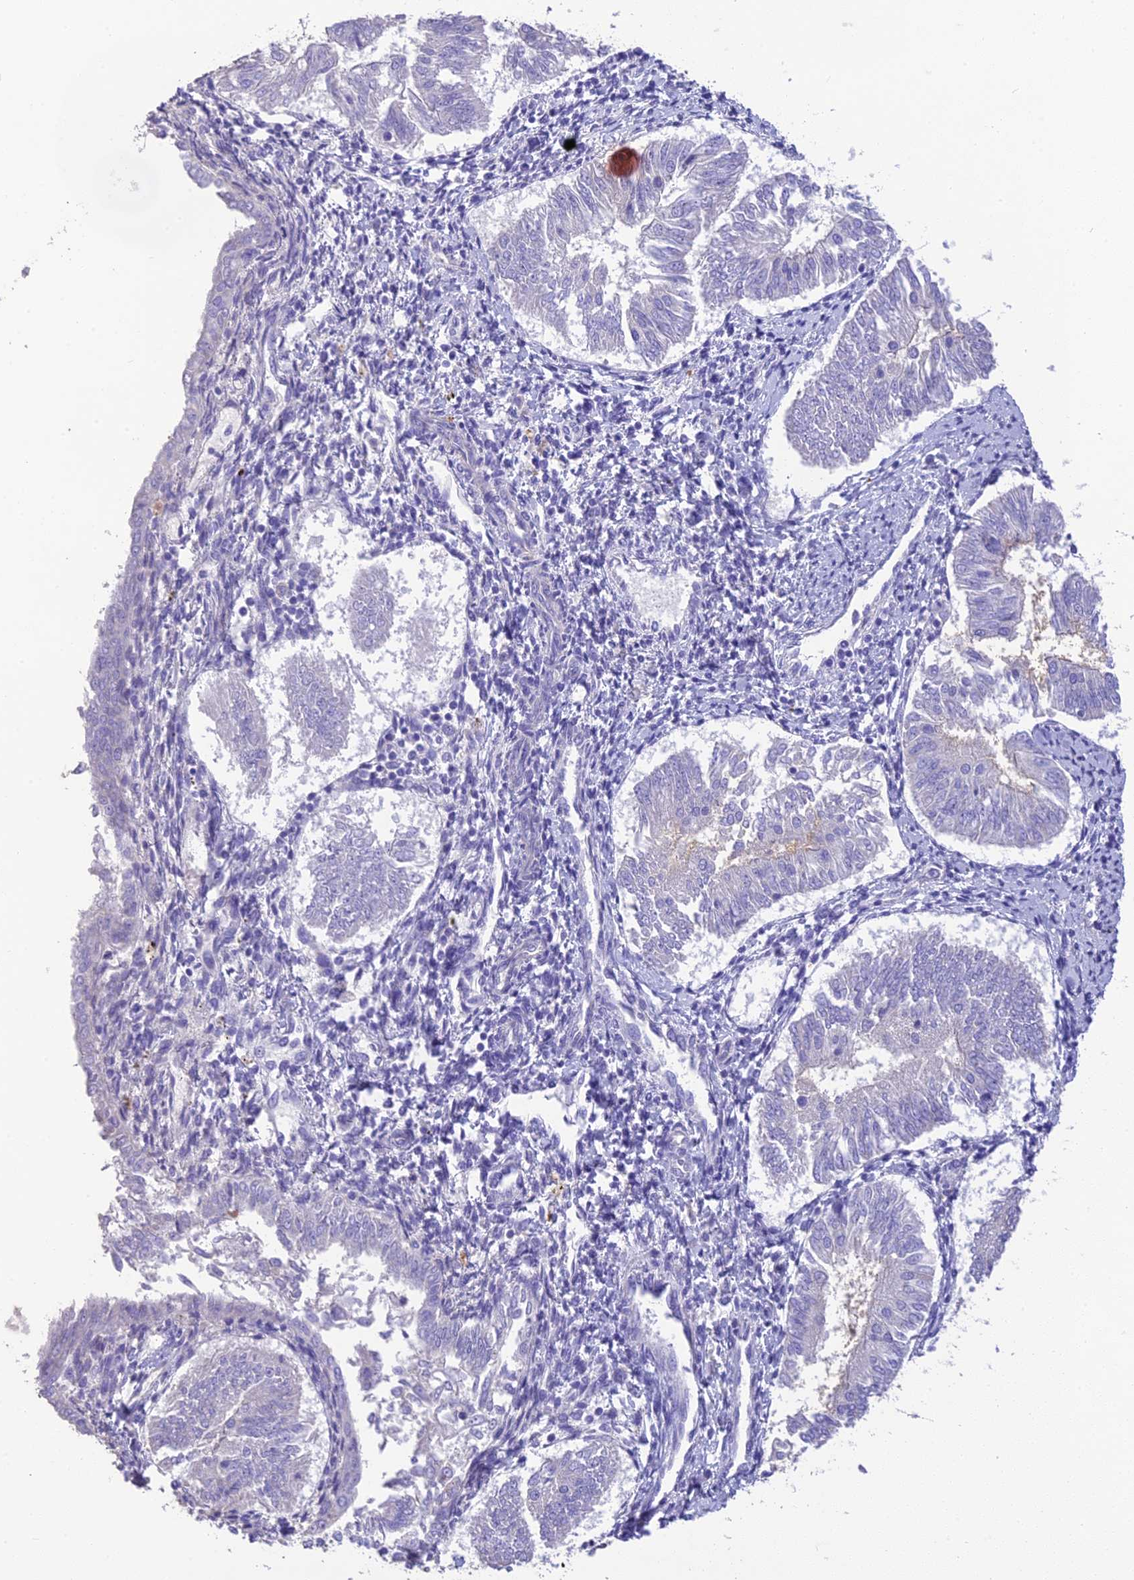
{"staining": {"intensity": "negative", "quantity": "none", "location": "none"}, "tissue": "endometrial cancer", "cell_type": "Tumor cells", "image_type": "cancer", "snomed": [{"axis": "morphology", "description": "Adenocarcinoma, NOS"}, {"axis": "topography", "description": "Endometrium"}], "caption": "DAB immunohistochemical staining of human endometrial cancer demonstrates no significant expression in tumor cells.", "gene": "HSD17B2", "patient": {"sex": "female", "age": 58}}